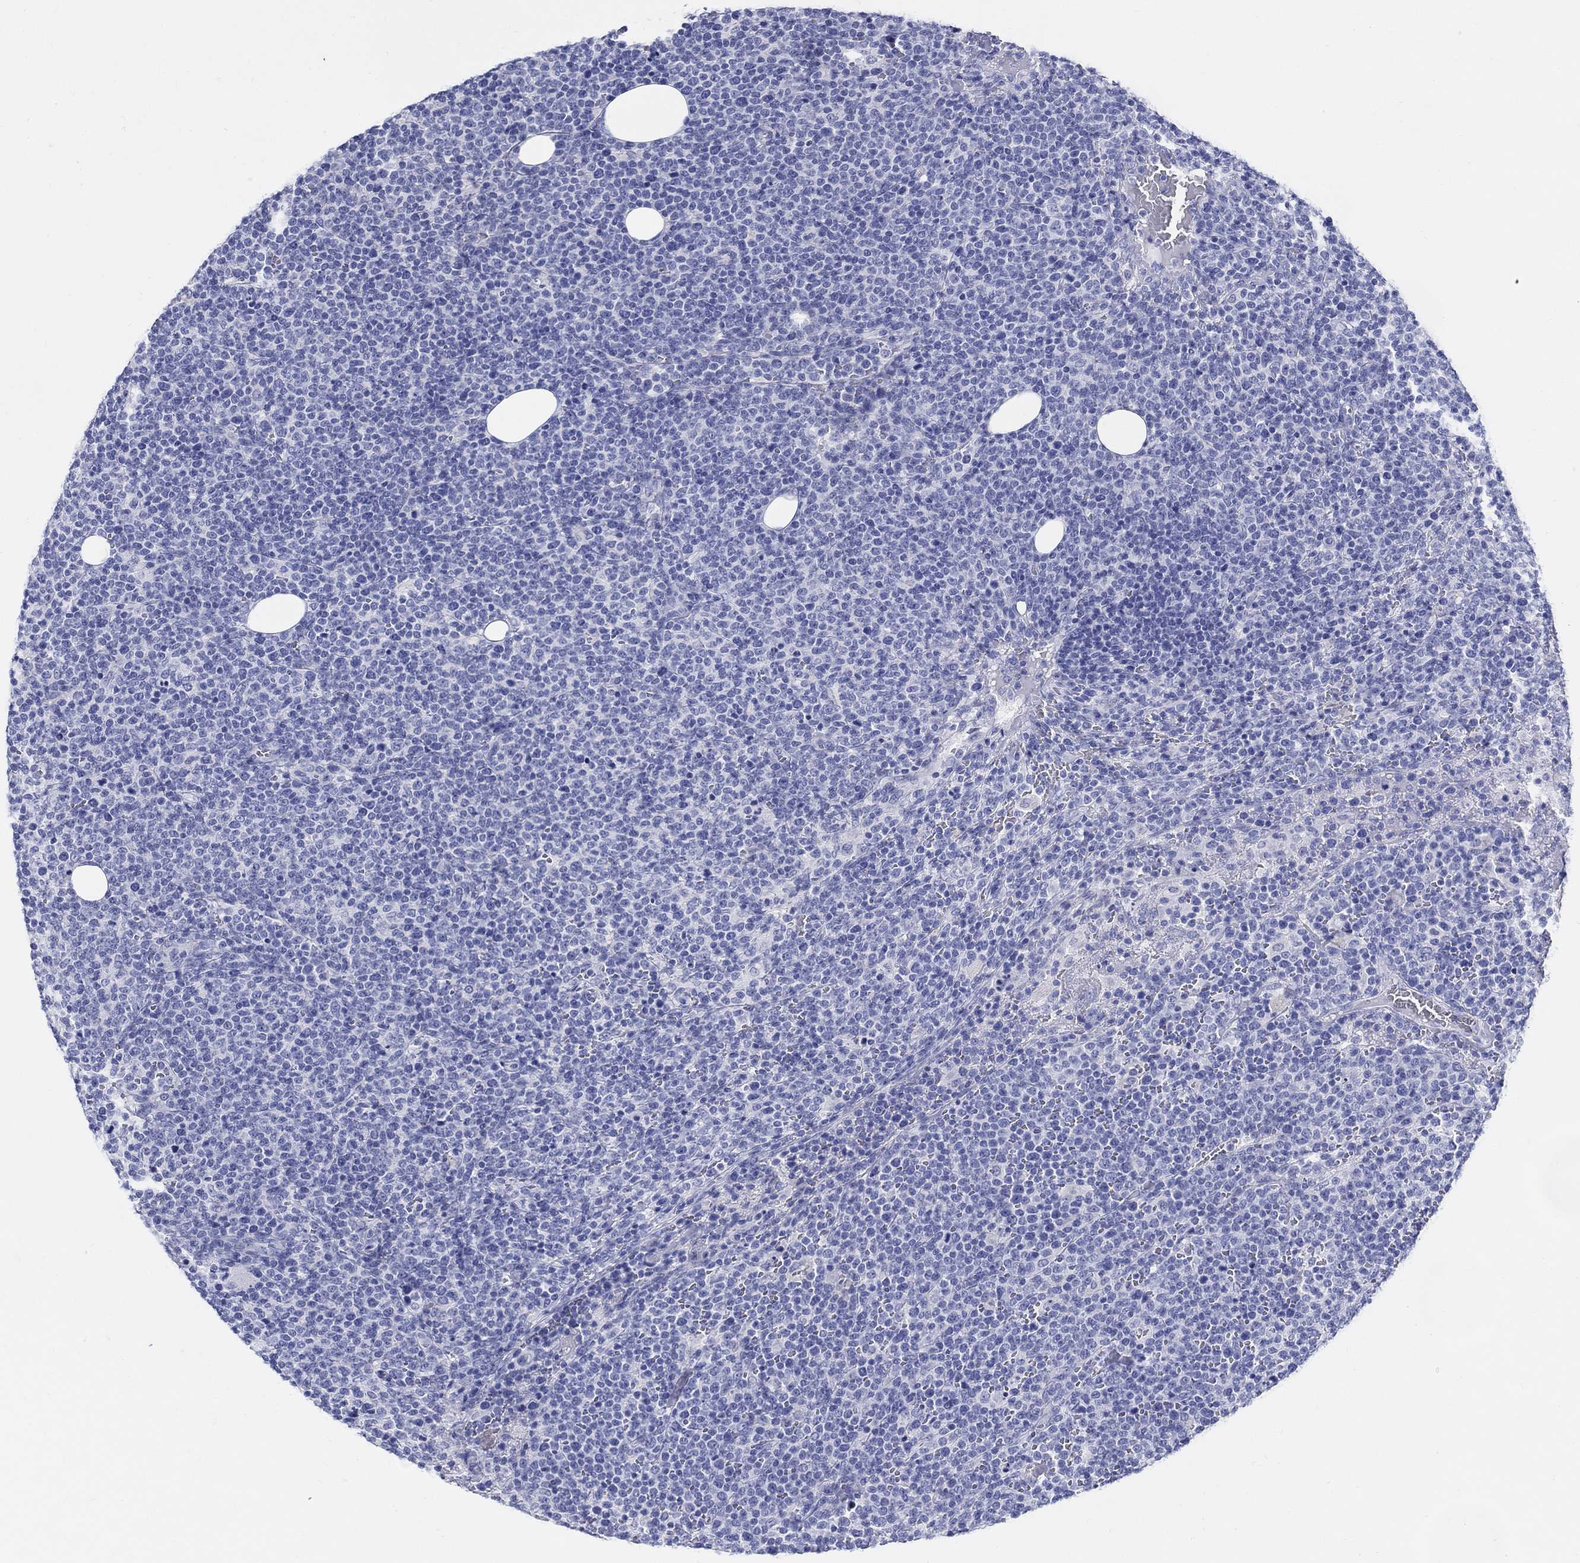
{"staining": {"intensity": "negative", "quantity": "none", "location": "none"}, "tissue": "lymphoma", "cell_type": "Tumor cells", "image_type": "cancer", "snomed": [{"axis": "morphology", "description": "Malignant lymphoma, non-Hodgkin's type, High grade"}, {"axis": "topography", "description": "Lymph node"}], "caption": "Tumor cells show no significant protein staining in lymphoma.", "gene": "CRYGS", "patient": {"sex": "male", "age": 61}}